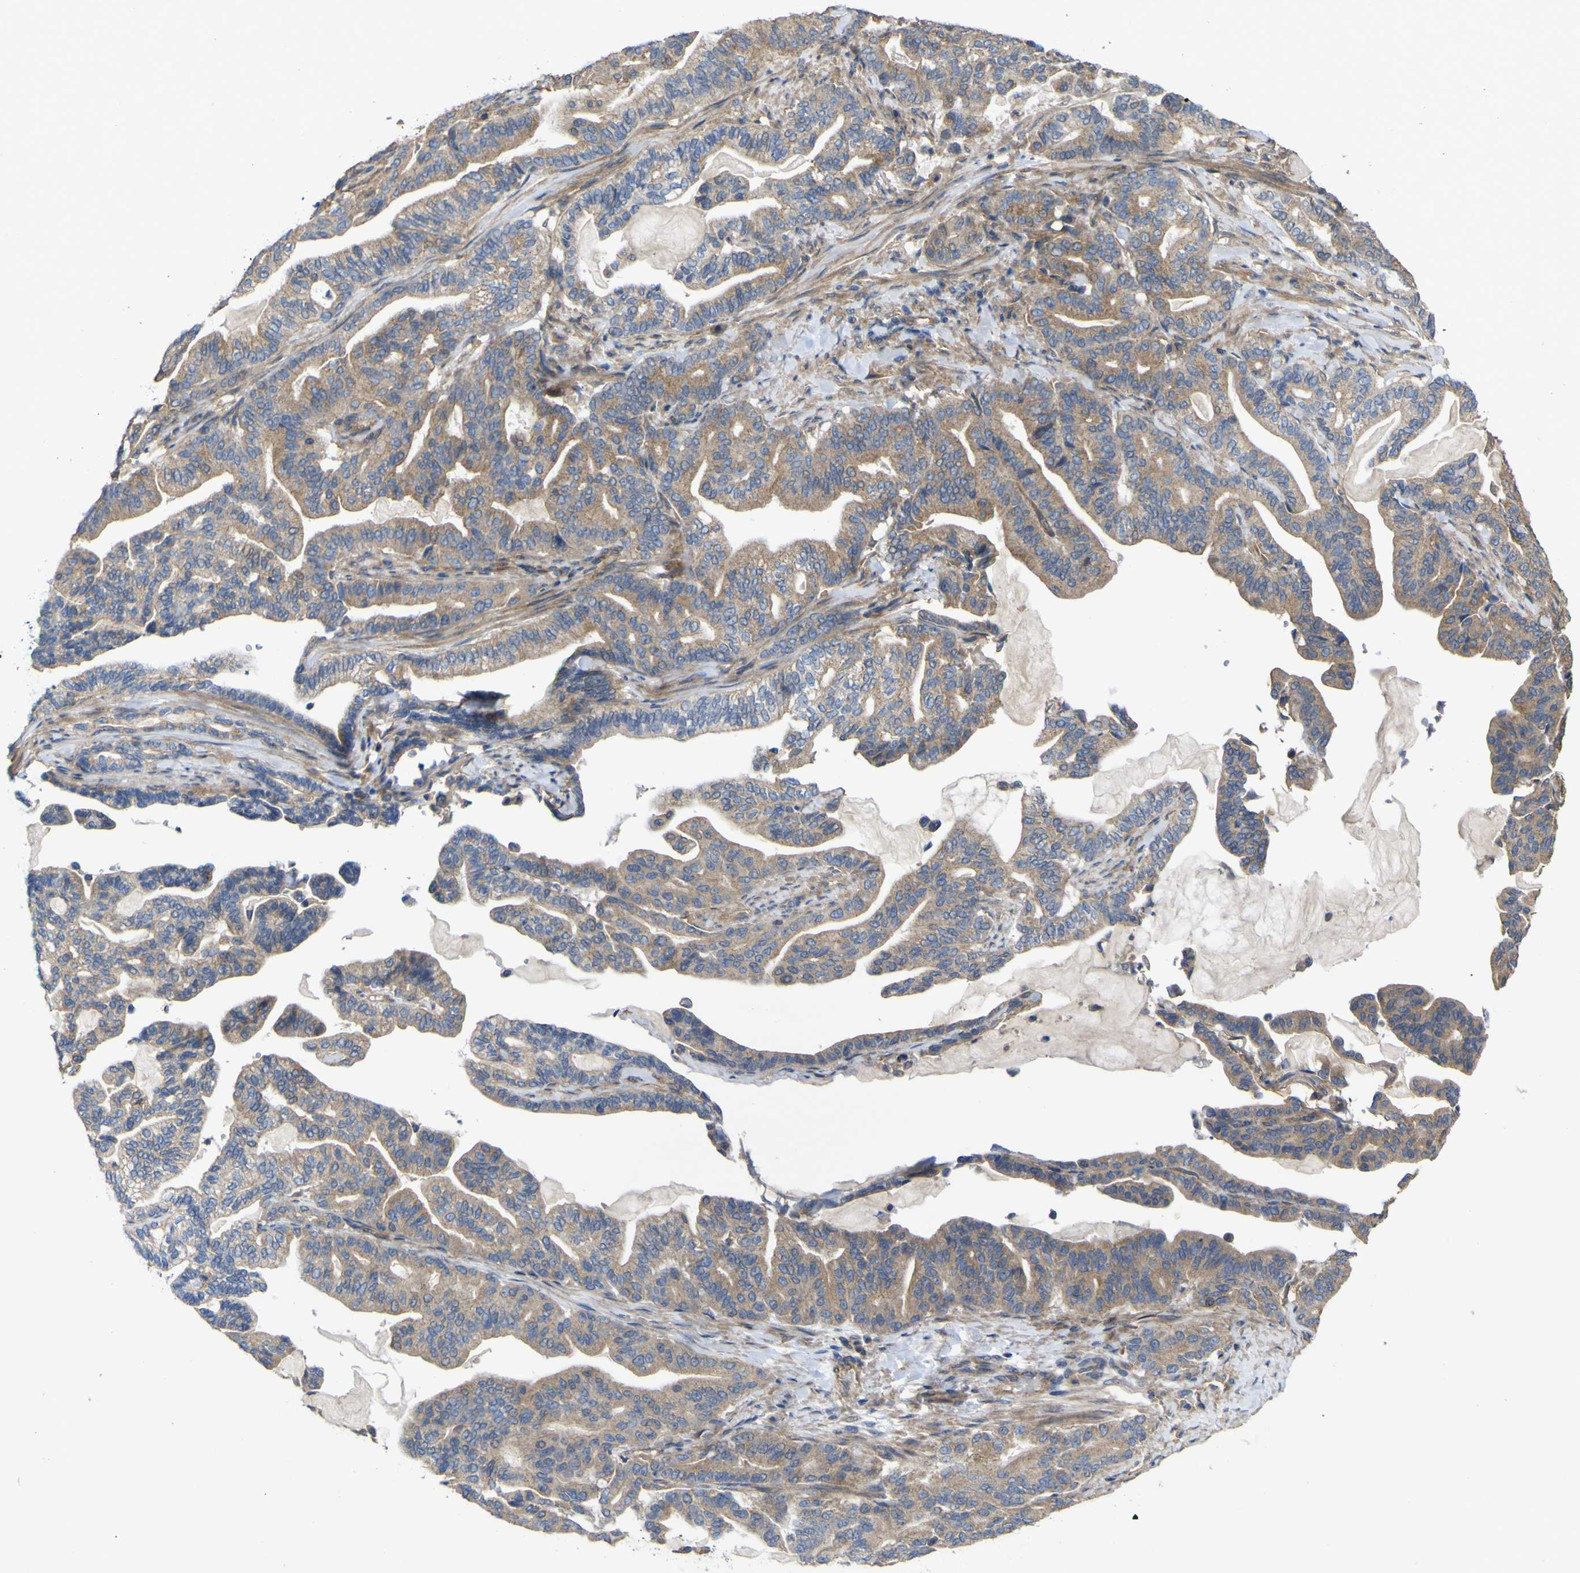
{"staining": {"intensity": "moderate", "quantity": ">75%", "location": "cytoplasmic/membranous"}, "tissue": "pancreatic cancer", "cell_type": "Tumor cells", "image_type": "cancer", "snomed": [{"axis": "morphology", "description": "Adenocarcinoma, NOS"}, {"axis": "topography", "description": "Pancreas"}], "caption": "Immunohistochemistry (IHC) photomicrograph of human pancreatic adenocarcinoma stained for a protein (brown), which shows medium levels of moderate cytoplasmic/membranous positivity in approximately >75% of tumor cells.", "gene": "TNFSF15", "patient": {"sex": "male", "age": 63}}